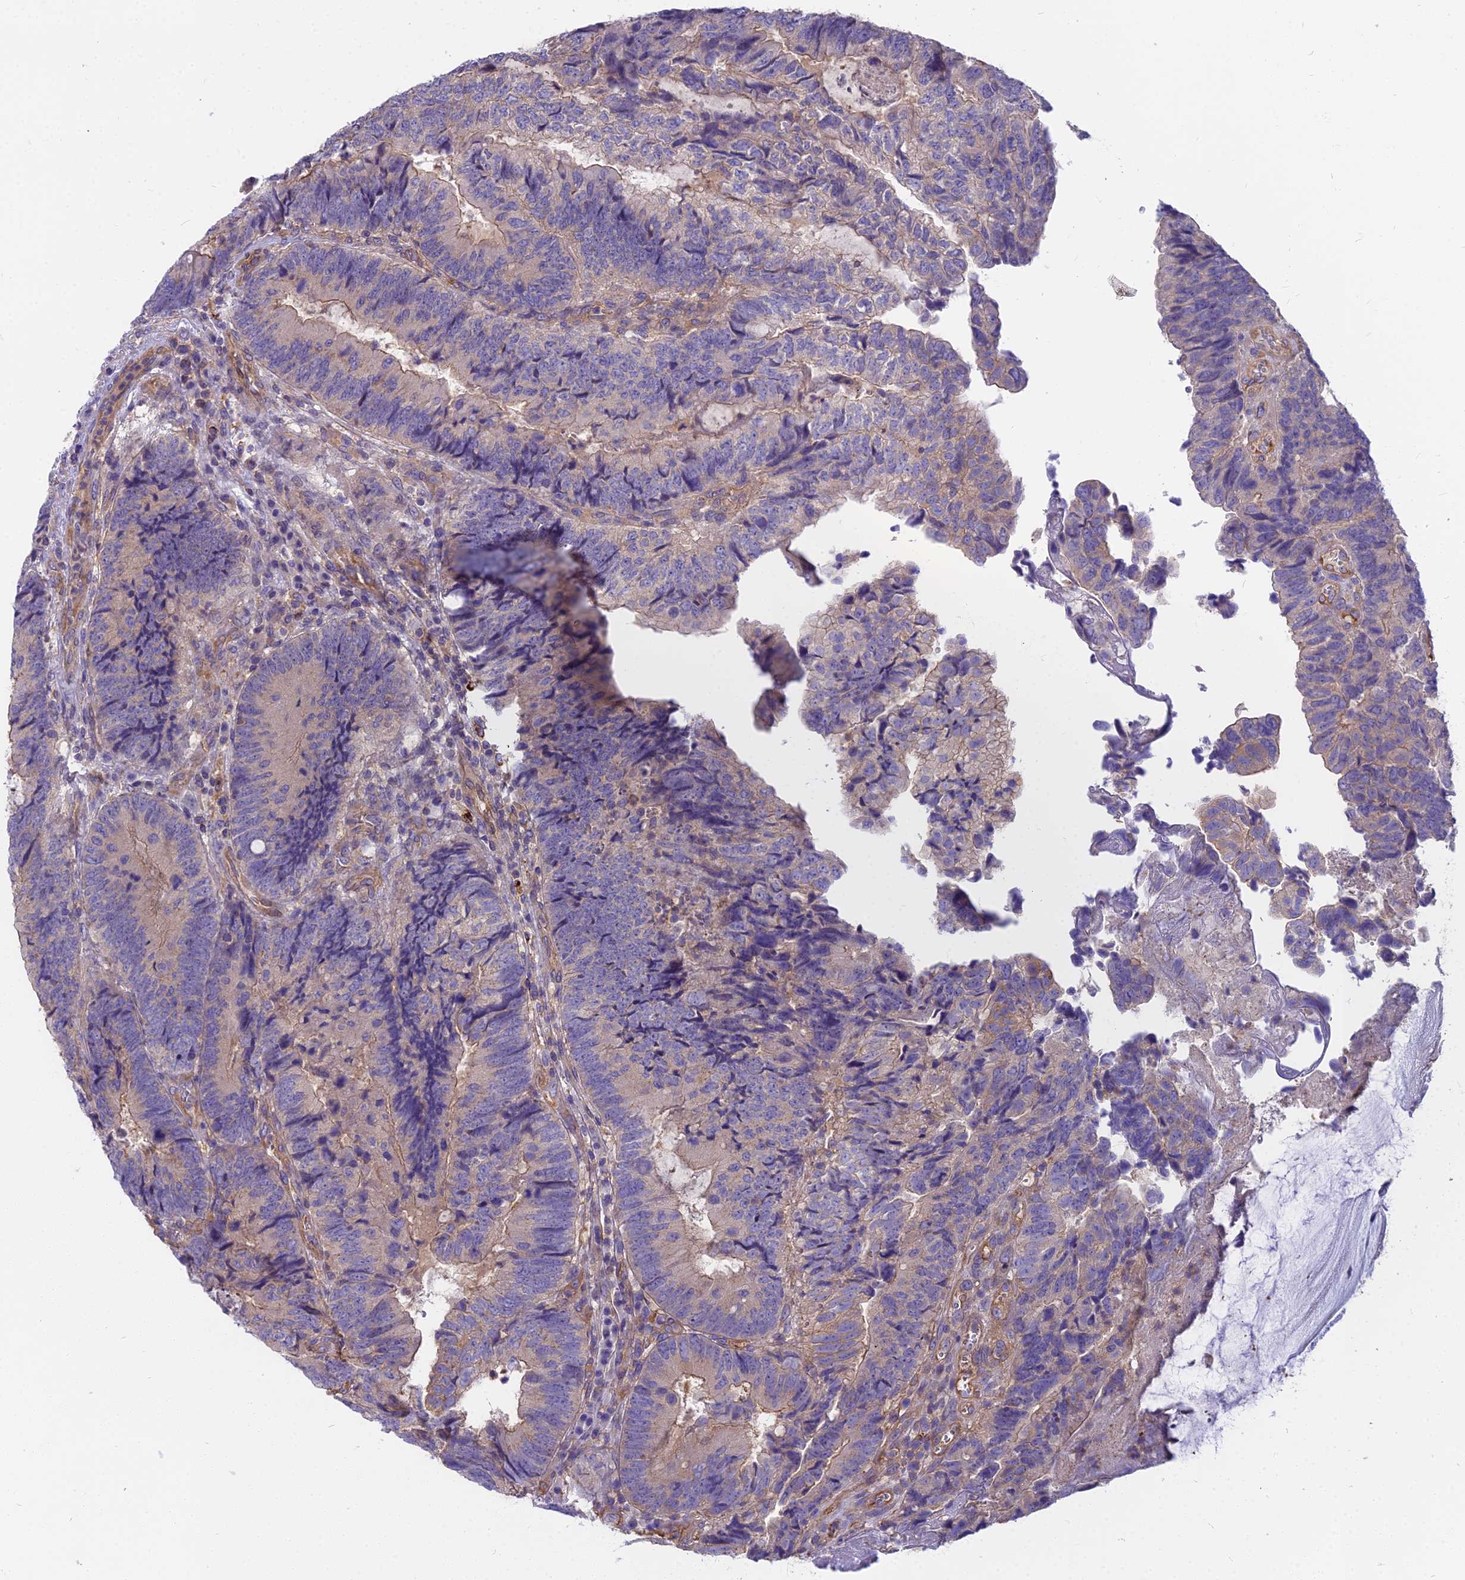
{"staining": {"intensity": "weak", "quantity": "<25%", "location": "cytoplasmic/membranous"}, "tissue": "colorectal cancer", "cell_type": "Tumor cells", "image_type": "cancer", "snomed": [{"axis": "morphology", "description": "Adenocarcinoma, NOS"}, {"axis": "topography", "description": "Colon"}], "caption": "A micrograph of colorectal adenocarcinoma stained for a protein reveals no brown staining in tumor cells.", "gene": "HLA-DOA", "patient": {"sex": "female", "age": 67}}